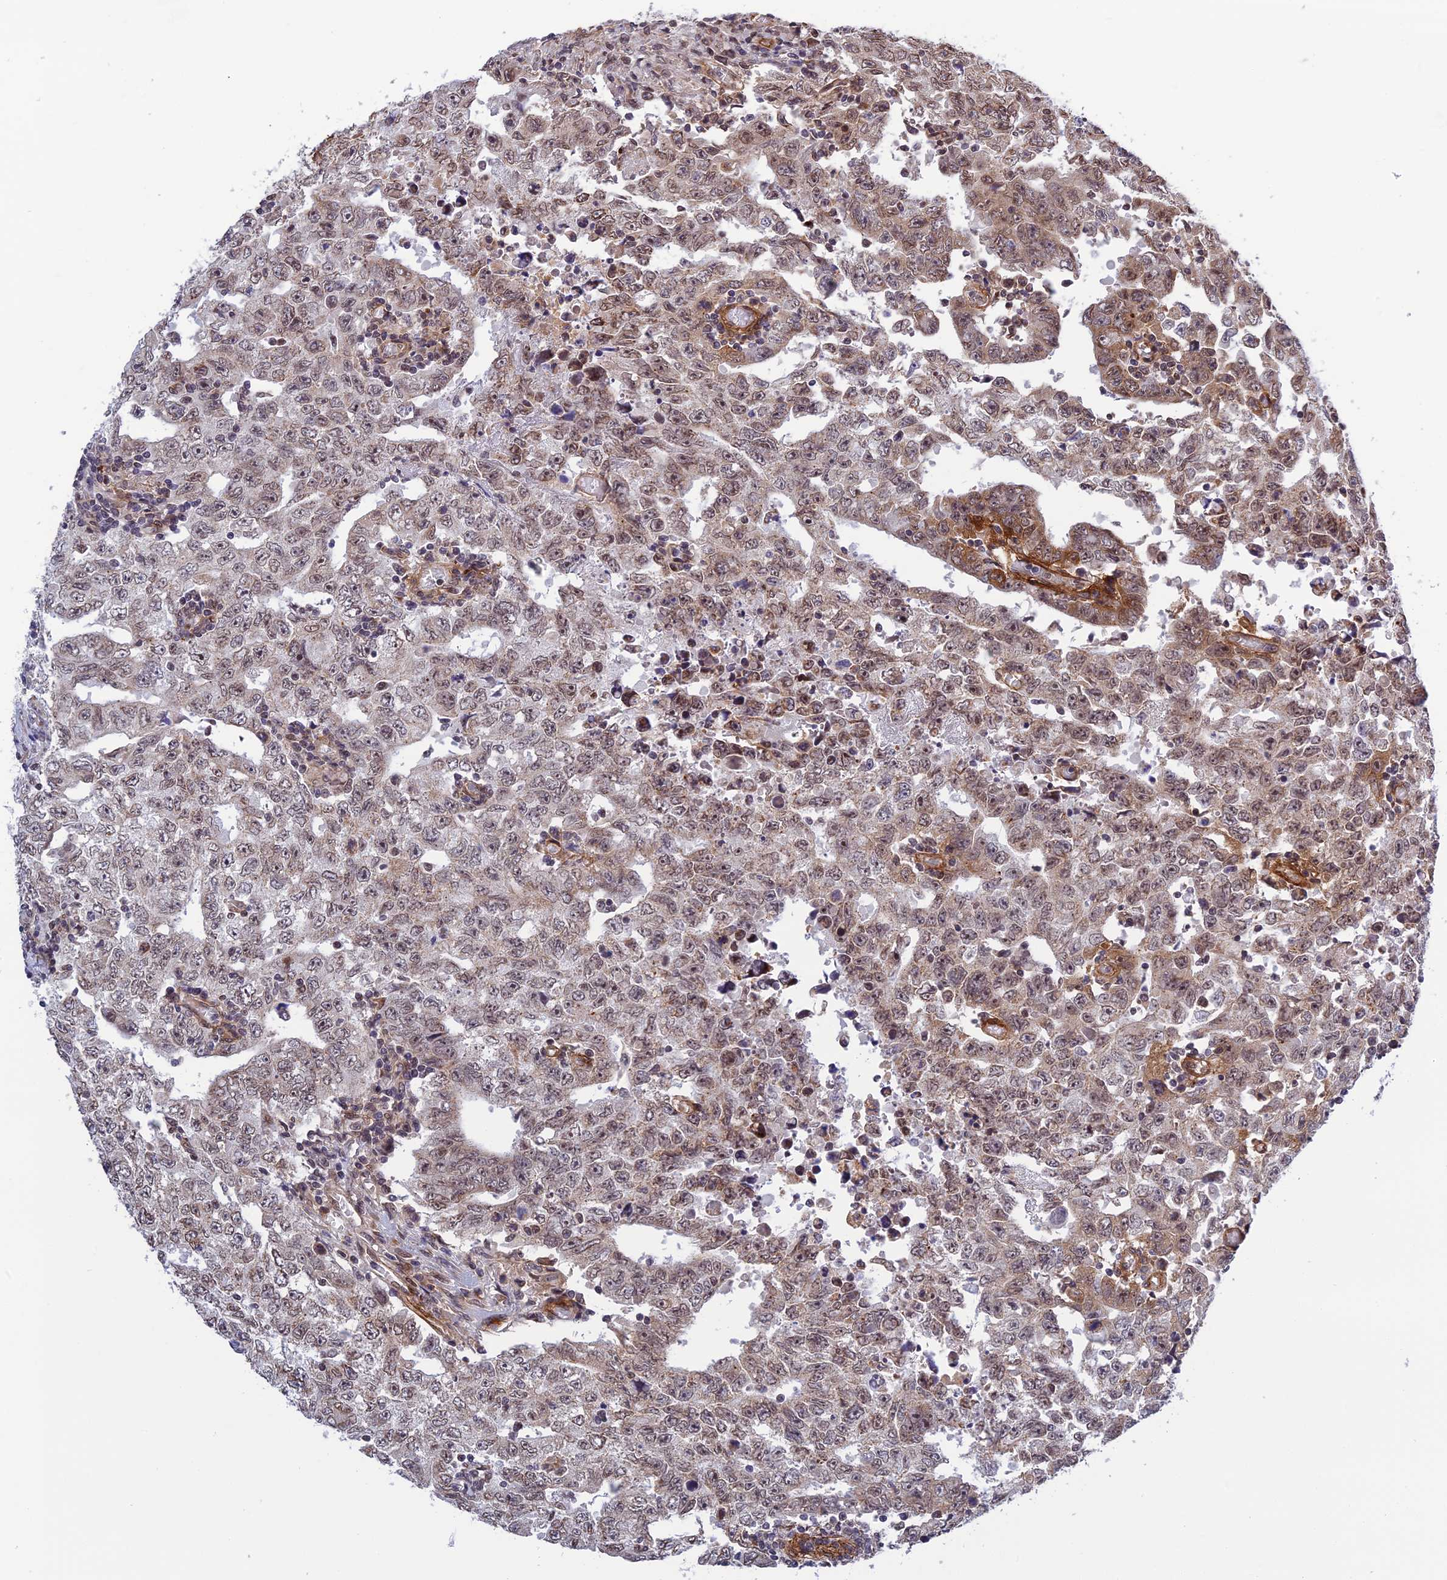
{"staining": {"intensity": "moderate", "quantity": "25%-75%", "location": "nuclear"}, "tissue": "testis cancer", "cell_type": "Tumor cells", "image_type": "cancer", "snomed": [{"axis": "morphology", "description": "Carcinoma, Embryonal, NOS"}, {"axis": "topography", "description": "Testis"}], "caption": "IHC photomicrograph of testis embryonal carcinoma stained for a protein (brown), which reveals medium levels of moderate nuclear positivity in about 25%-75% of tumor cells.", "gene": "REXO1", "patient": {"sex": "male", "age": 26}}